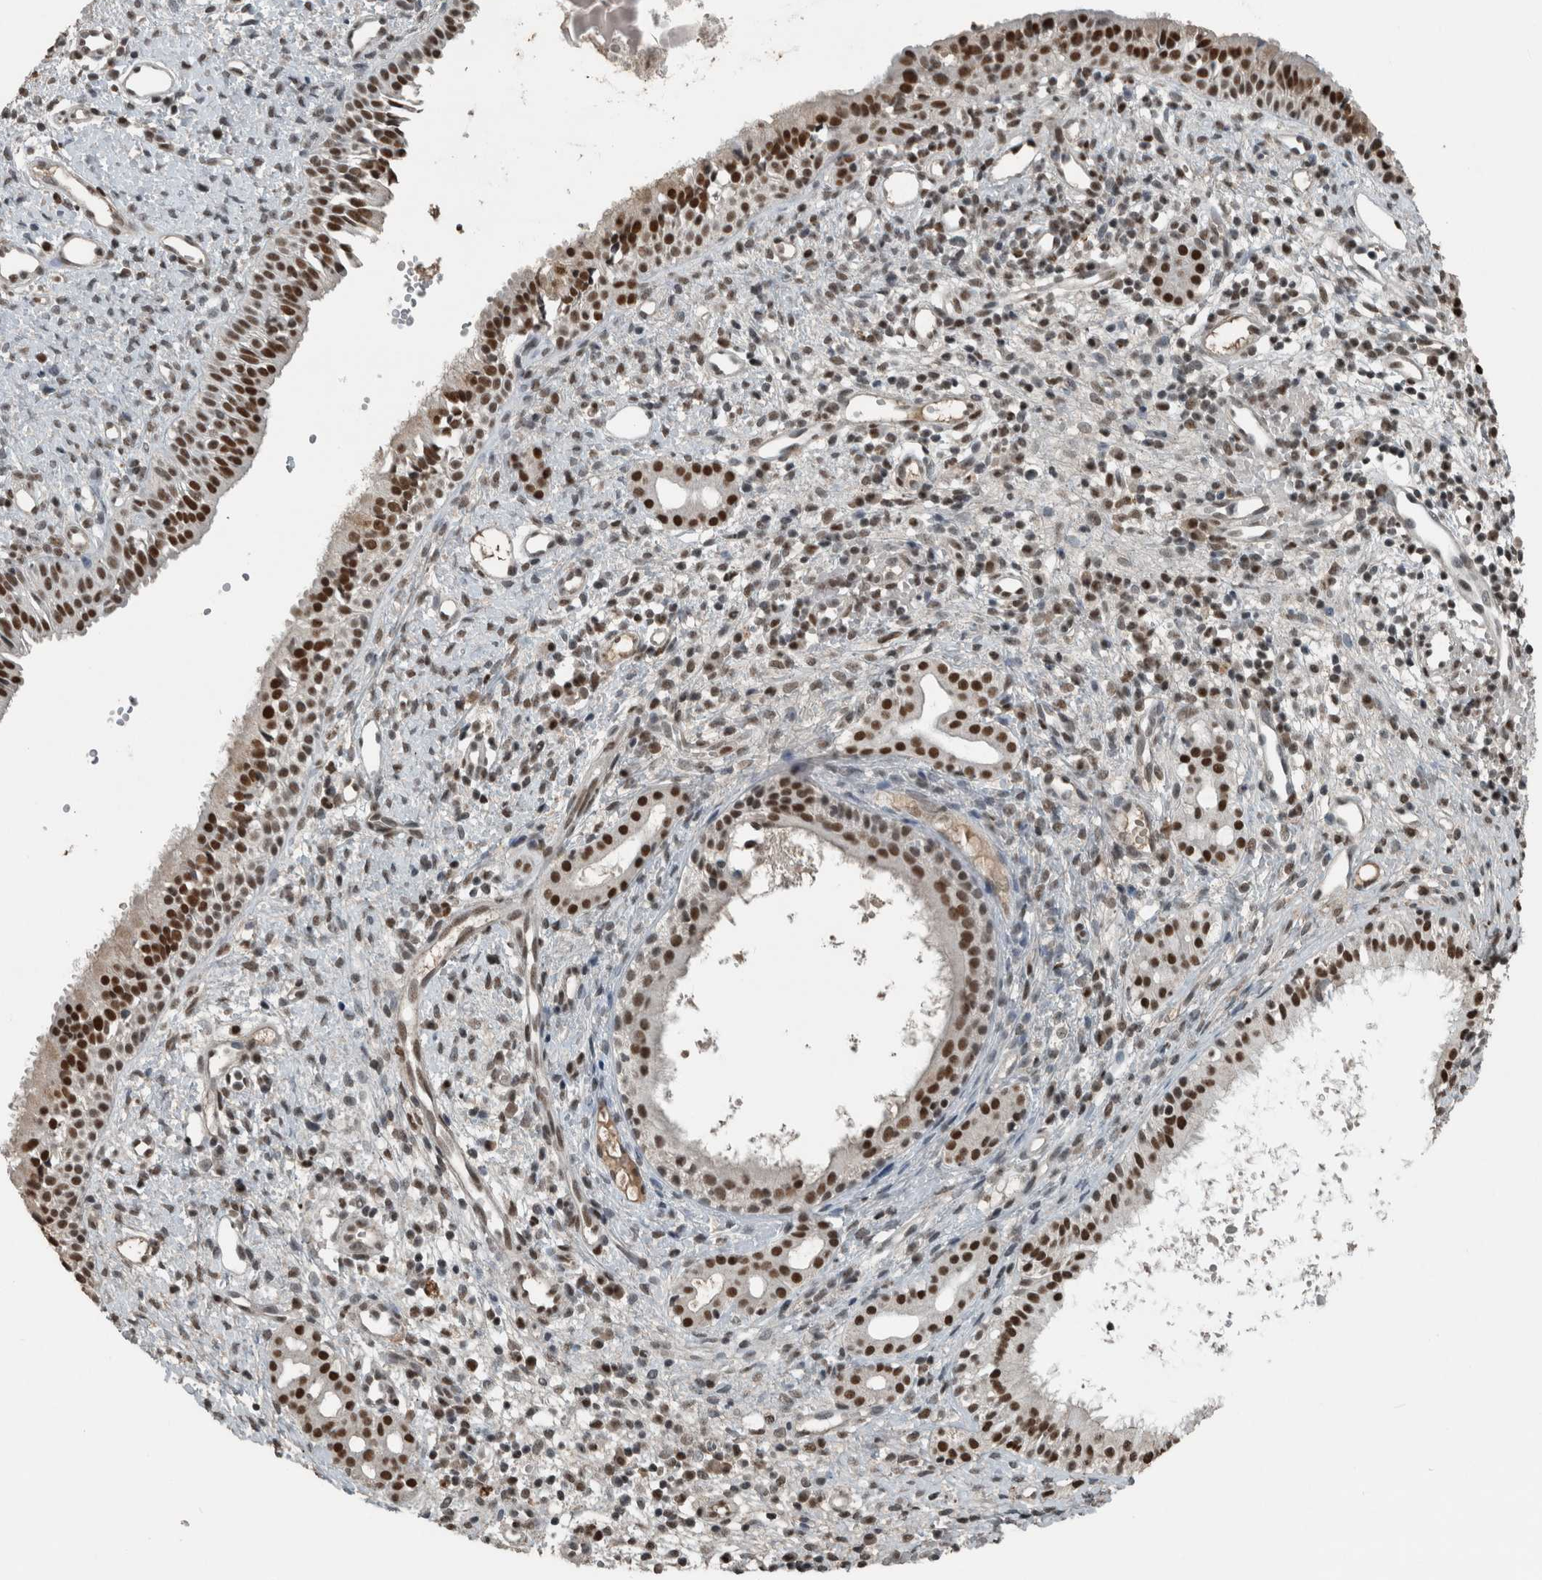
{"staining": {"intensity": "strong", "quantity": ">75%", "location": "nuclear"}, "tissue": "nasopharynx", "cell_type": "Respiratory epithelial cells", "image_type": "normal", "snomed": [{"axis": "morphology", "description": "Normal tissue, NOS"}, {"axis": "topography", "description": "Nasopharynx"}], "caption": "An image of nasopharynx stained for a protein reveals strong nuclear brown staining in respiratory epithelial cells.", "gene": "ZNF24", "patient": {"sex": "male", "age": 22}}